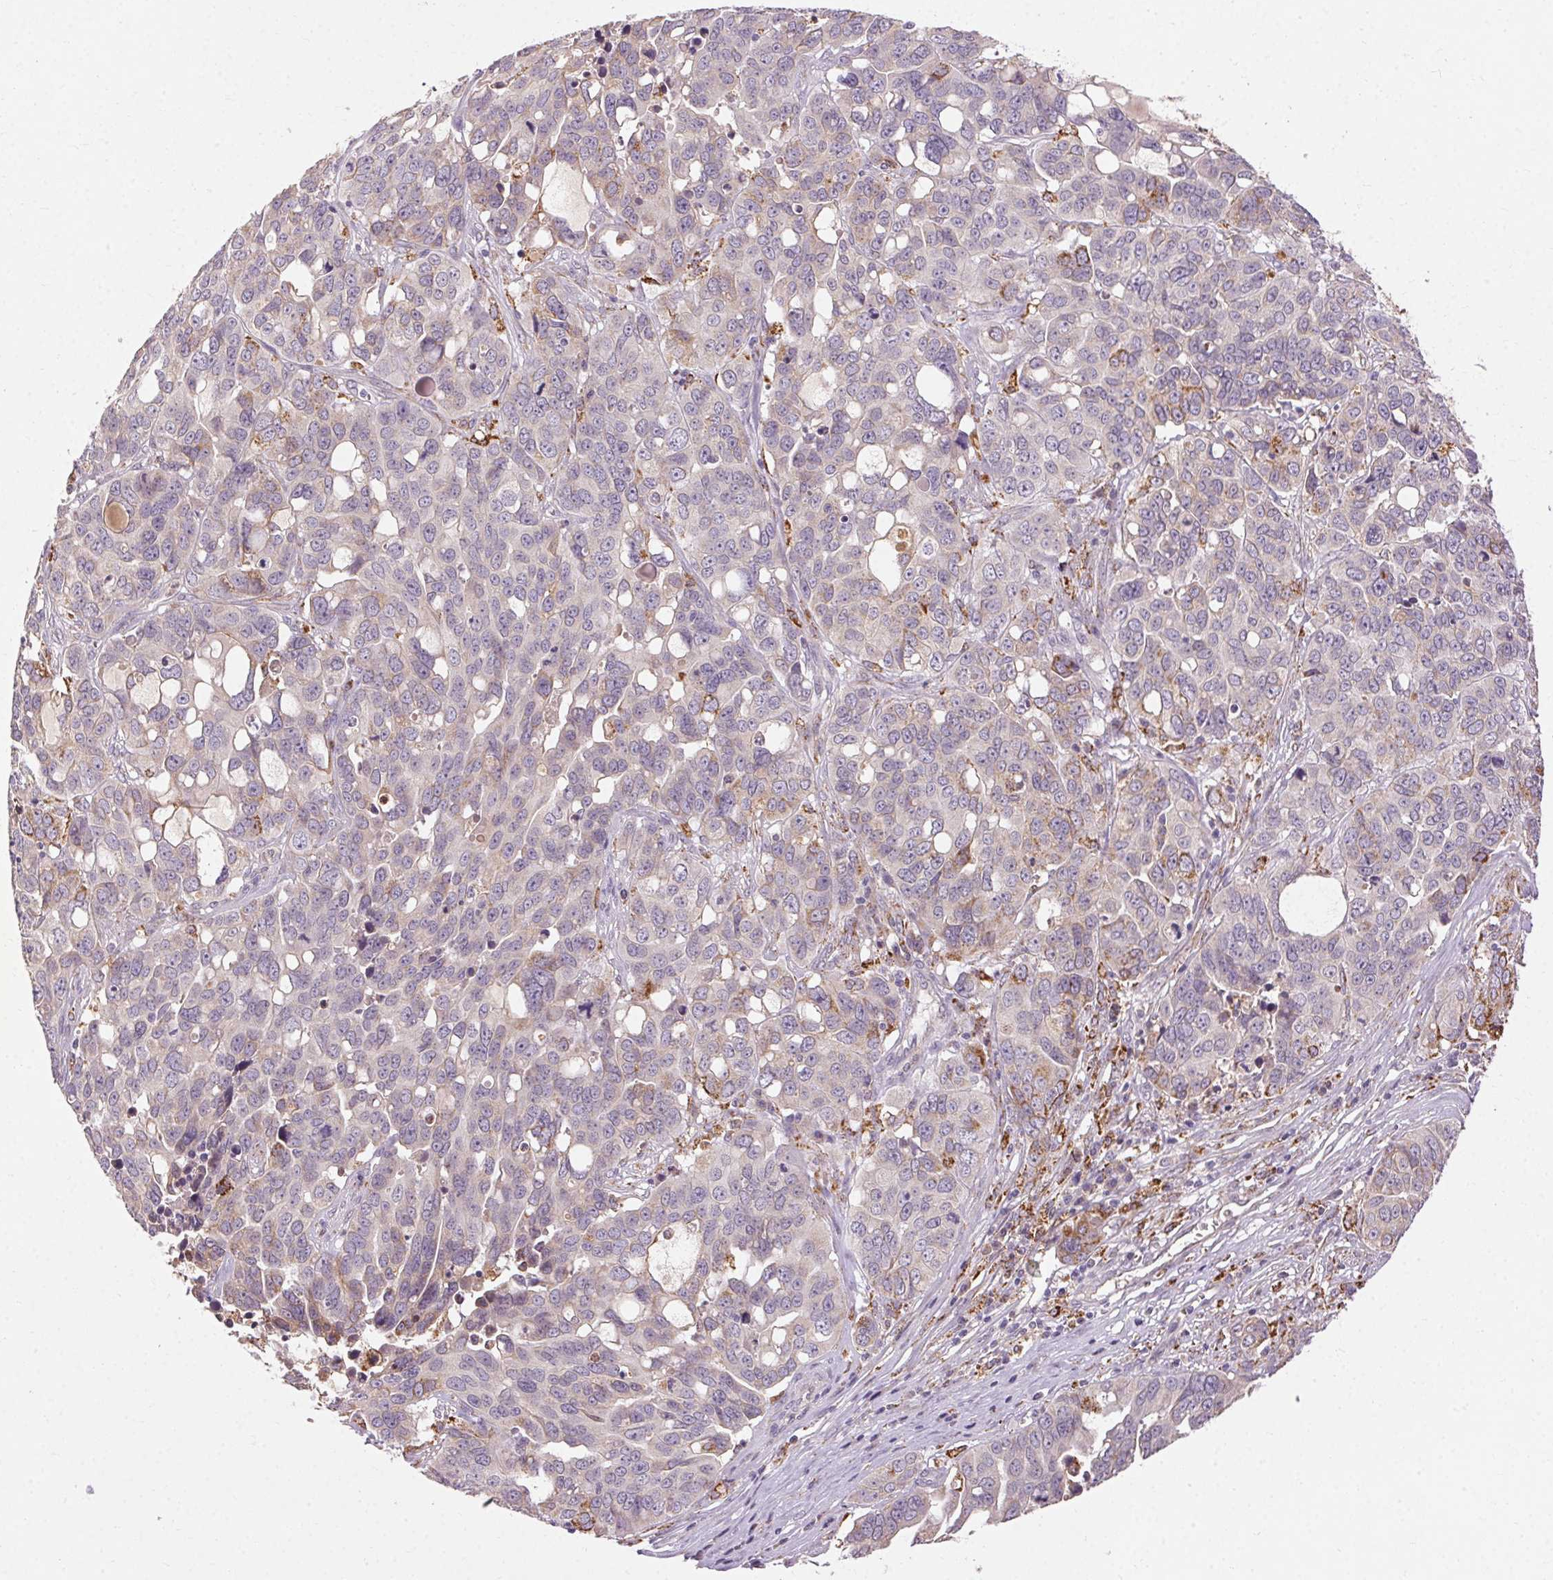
{"staining": {"intensity": "moderate", "quantity": "<25%", "location": "cytoplasmic/membranous"}, "tissue": "ovarian cancer", "cell_type": "Tumor cells", "image_type": "cancer", "snomed": [{"axis": "morphology", "description": "Carcinoma, endometroid"}, {"axis": "topography", "description": "Ovary"}], "caption": "Moderate cytoplasmic/membranous protein expression is present in approximately <25% of tumor cells in endometroid carcinoma (ovarian).", "gene": "REP15", "patient": {"sex": "female", "age": 78}}